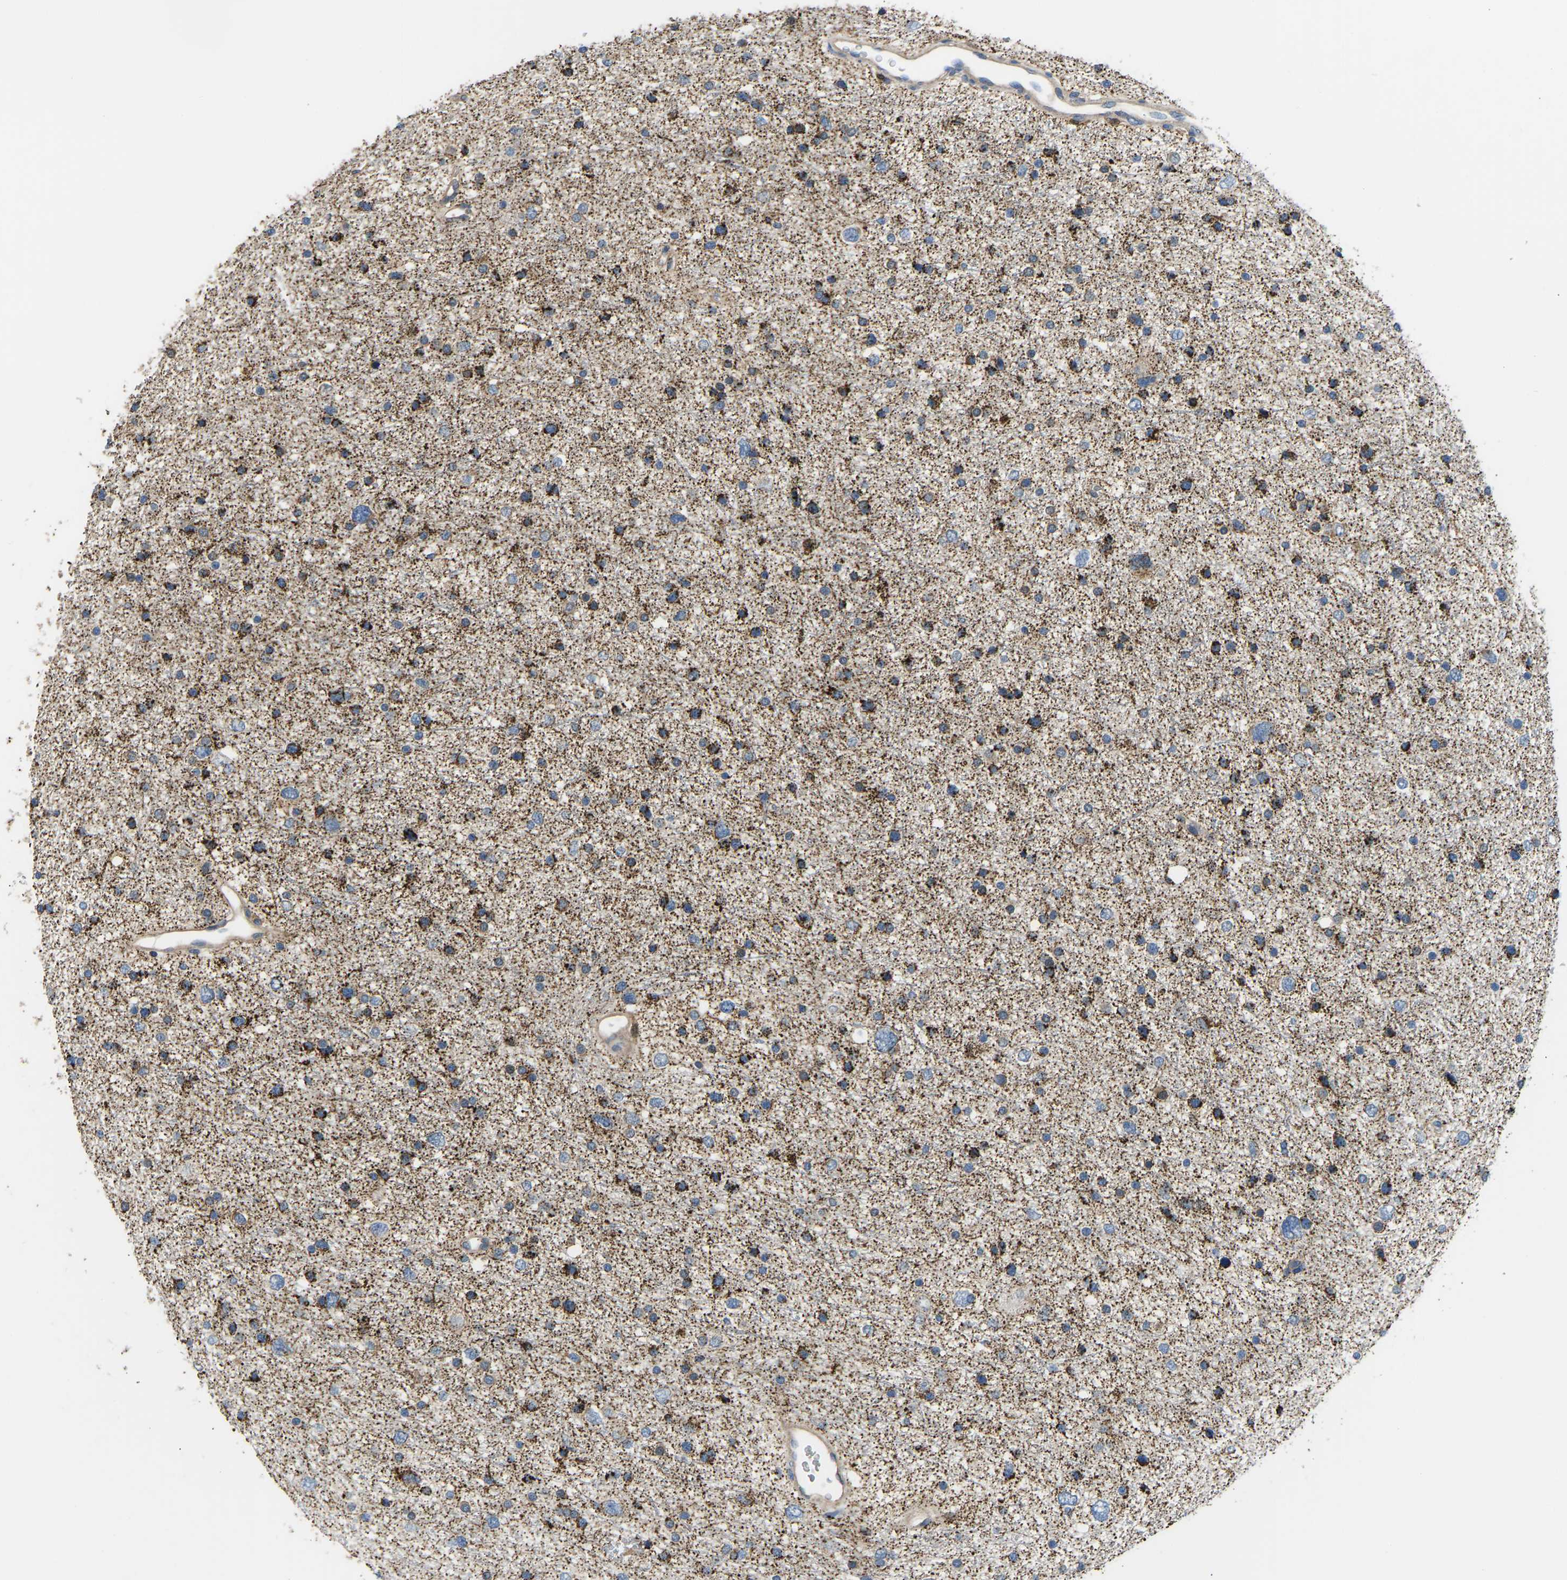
{"staining": {"intensity": "moderate", "quantity": ">75%", "location": "cytoplasmic/membranous"}, "tissue": "glioma", "cell_type": "Tumor cells", "image_type": "cancer", "snomed": [{"axis": "morphology", "description": "Glioma, malignant, Low grade"}, {"axis": "topography", "description": "Brain"}], "caption": "Human glioma stained for a protein (brown) demonstrates moderate cytoplasmic/membranous positive staining in approximately >75% of tumor cells.", "gene": "RBP1", "patient": {"sex": "female", "age": 37}}